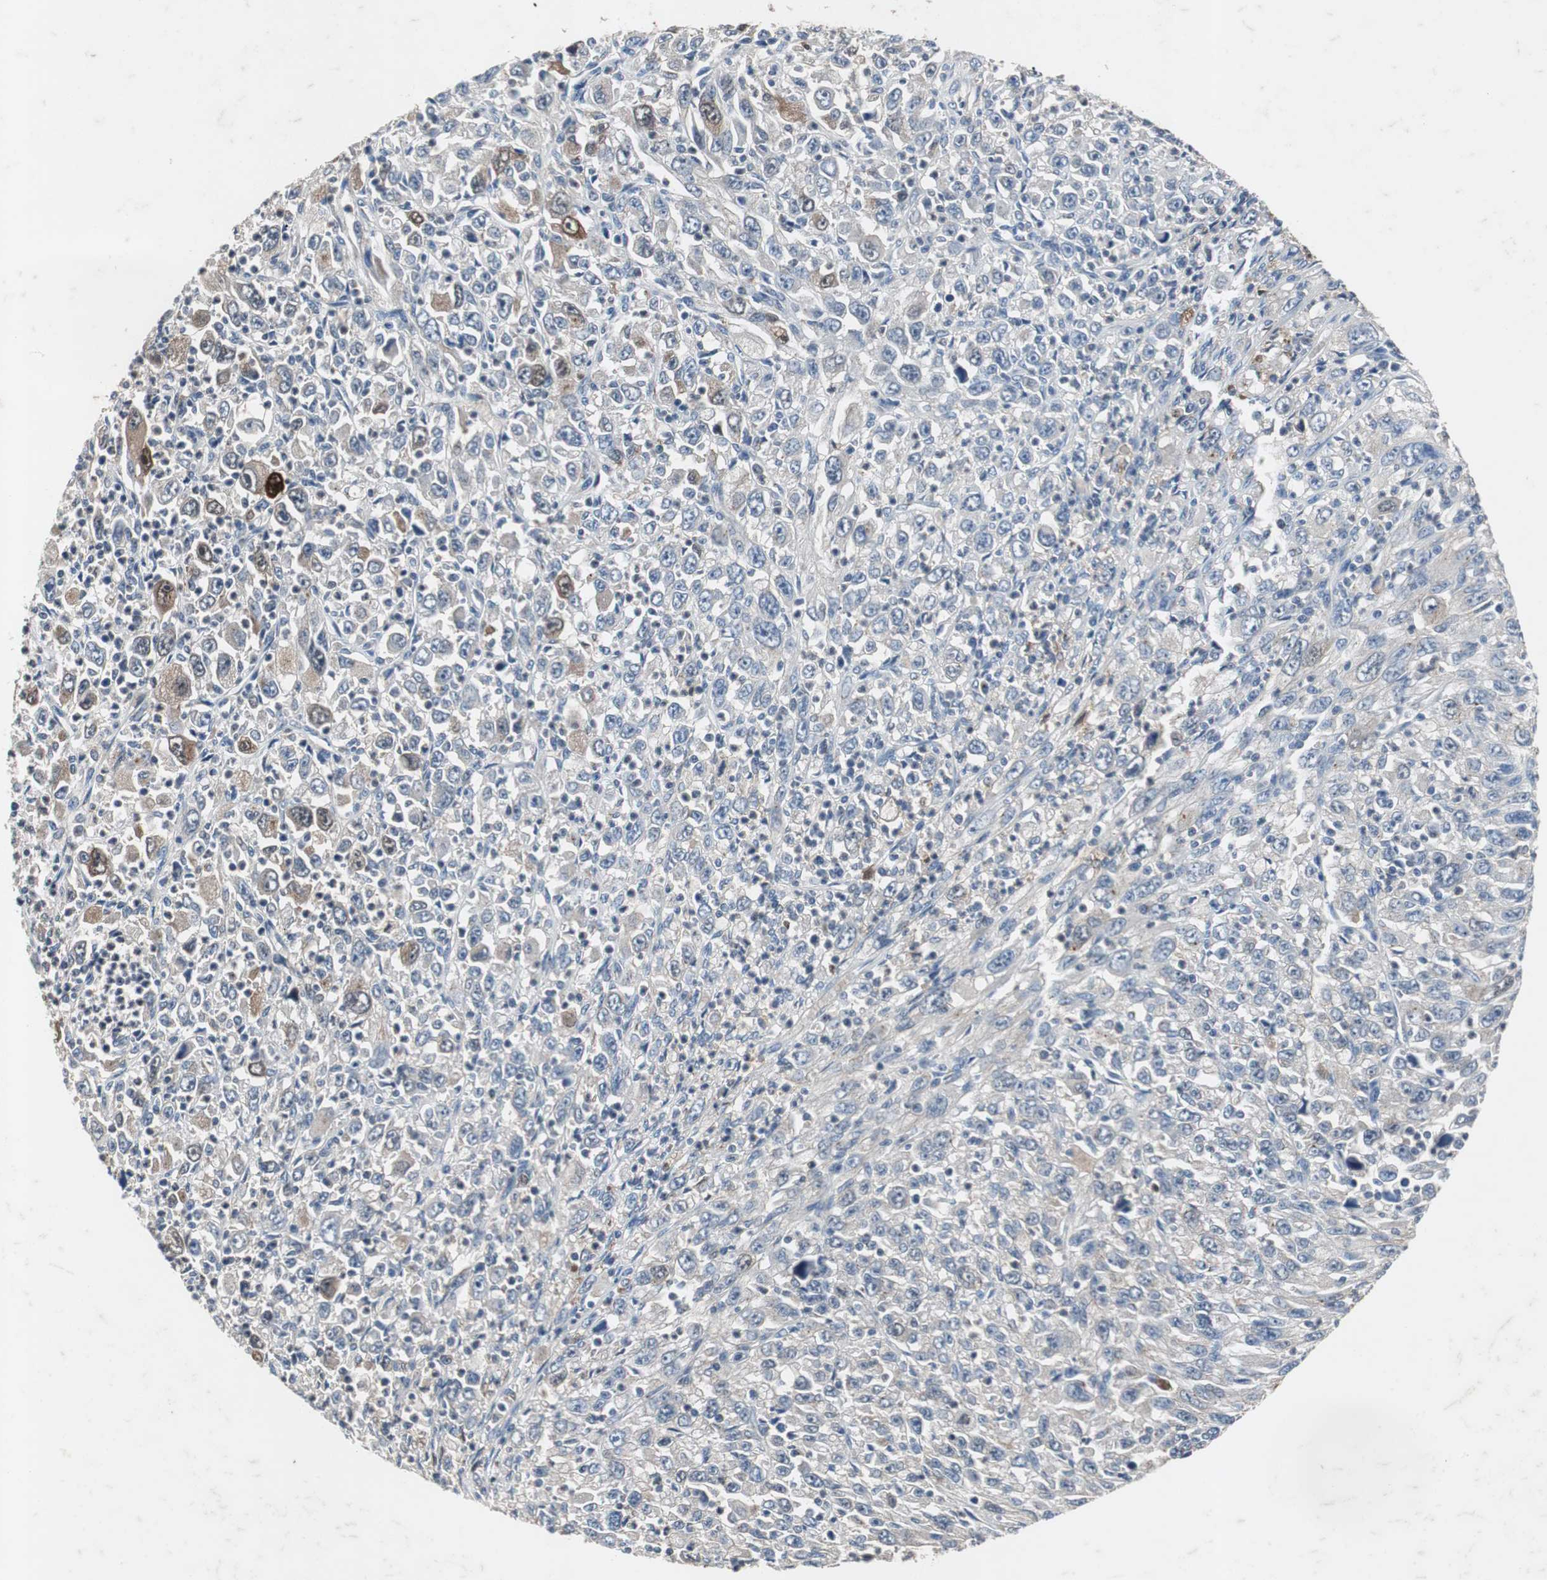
{"staining": {"intensity": "moderate", "quantity": "<25%", "location": "cytoplasmic/membranous"}, "tissue": "melanoma", "cell_type": "Tumor cells", "image_type": "cancer", "snomed": [{"axis": "morphology", "description": "Malignant melanoma, Metastatic site"}, {"axis": "topography", "description": "Skin"}], "caption": "Immunohistochemical staining of malignant melanoma (metastatic site) exhibits low levels of moderate cytoplasmic/membranous expression in approximately <25% of tumor cells. (Brightfield microscopy of DAB IHC at high magnification).", "gene": "CALB2", "patient": {"sex": "female", "age": 56}}